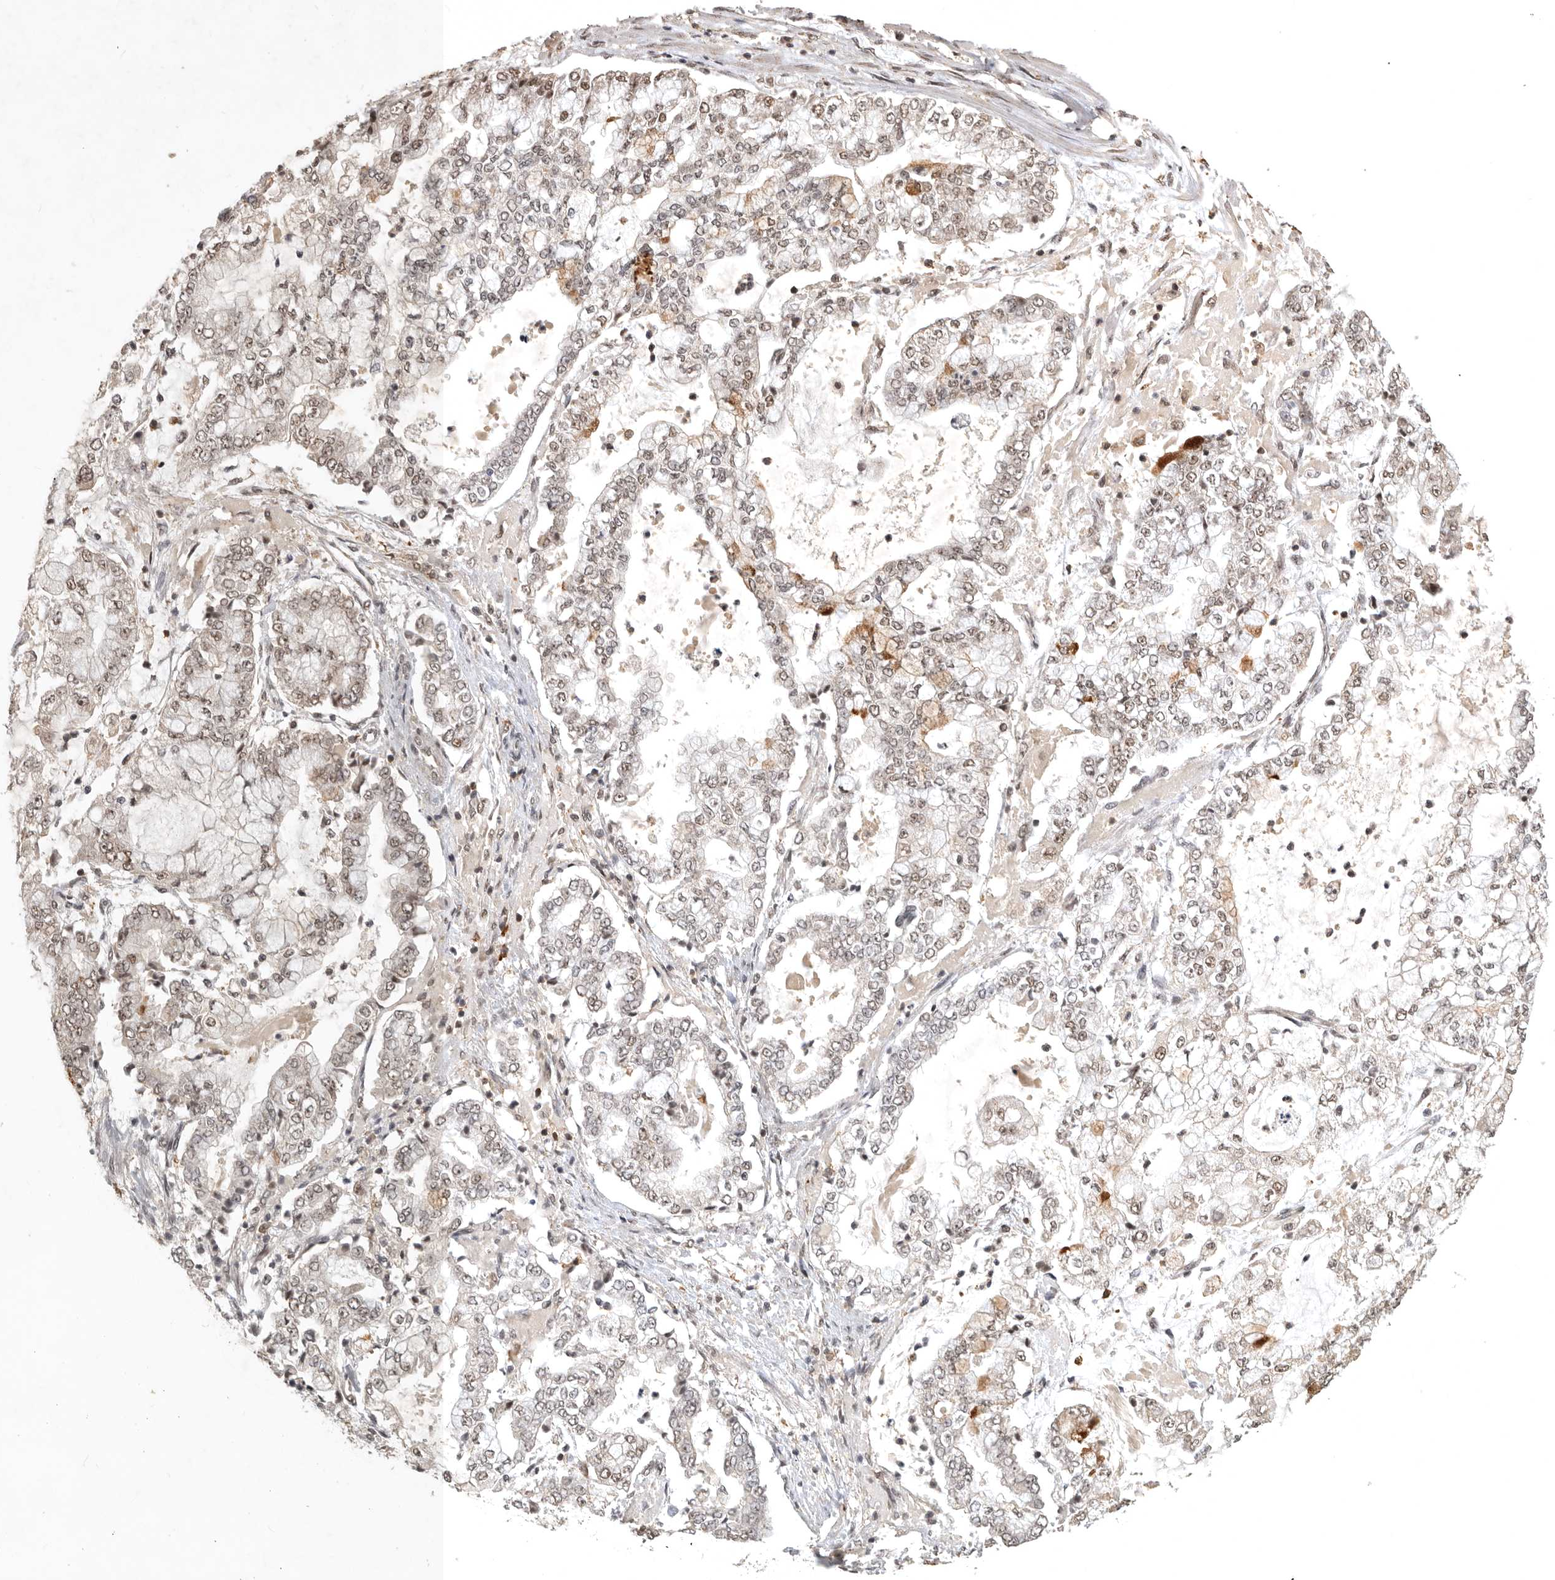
{"staining": {"intensity": "weak", "quantity": "25%-75%", "location": "nuclear"}, "tissue": "stomach cancer", "cell_type": "Tumor cells", "image_type": "cancer", "snomed": [{"axis": "morphology", "description": "Adenocarcinoma, NOS"}, {"axis": "topography", "description": "Stomach"}], "caption": "Stomach adenocarcinoma was stained to show a protein in brown. There is low levels of weak nuclear expression in approximately 25%-75% of tumor cells.", "gene": "CBLL1", "patient": {"sex": "male", "age": 76}}